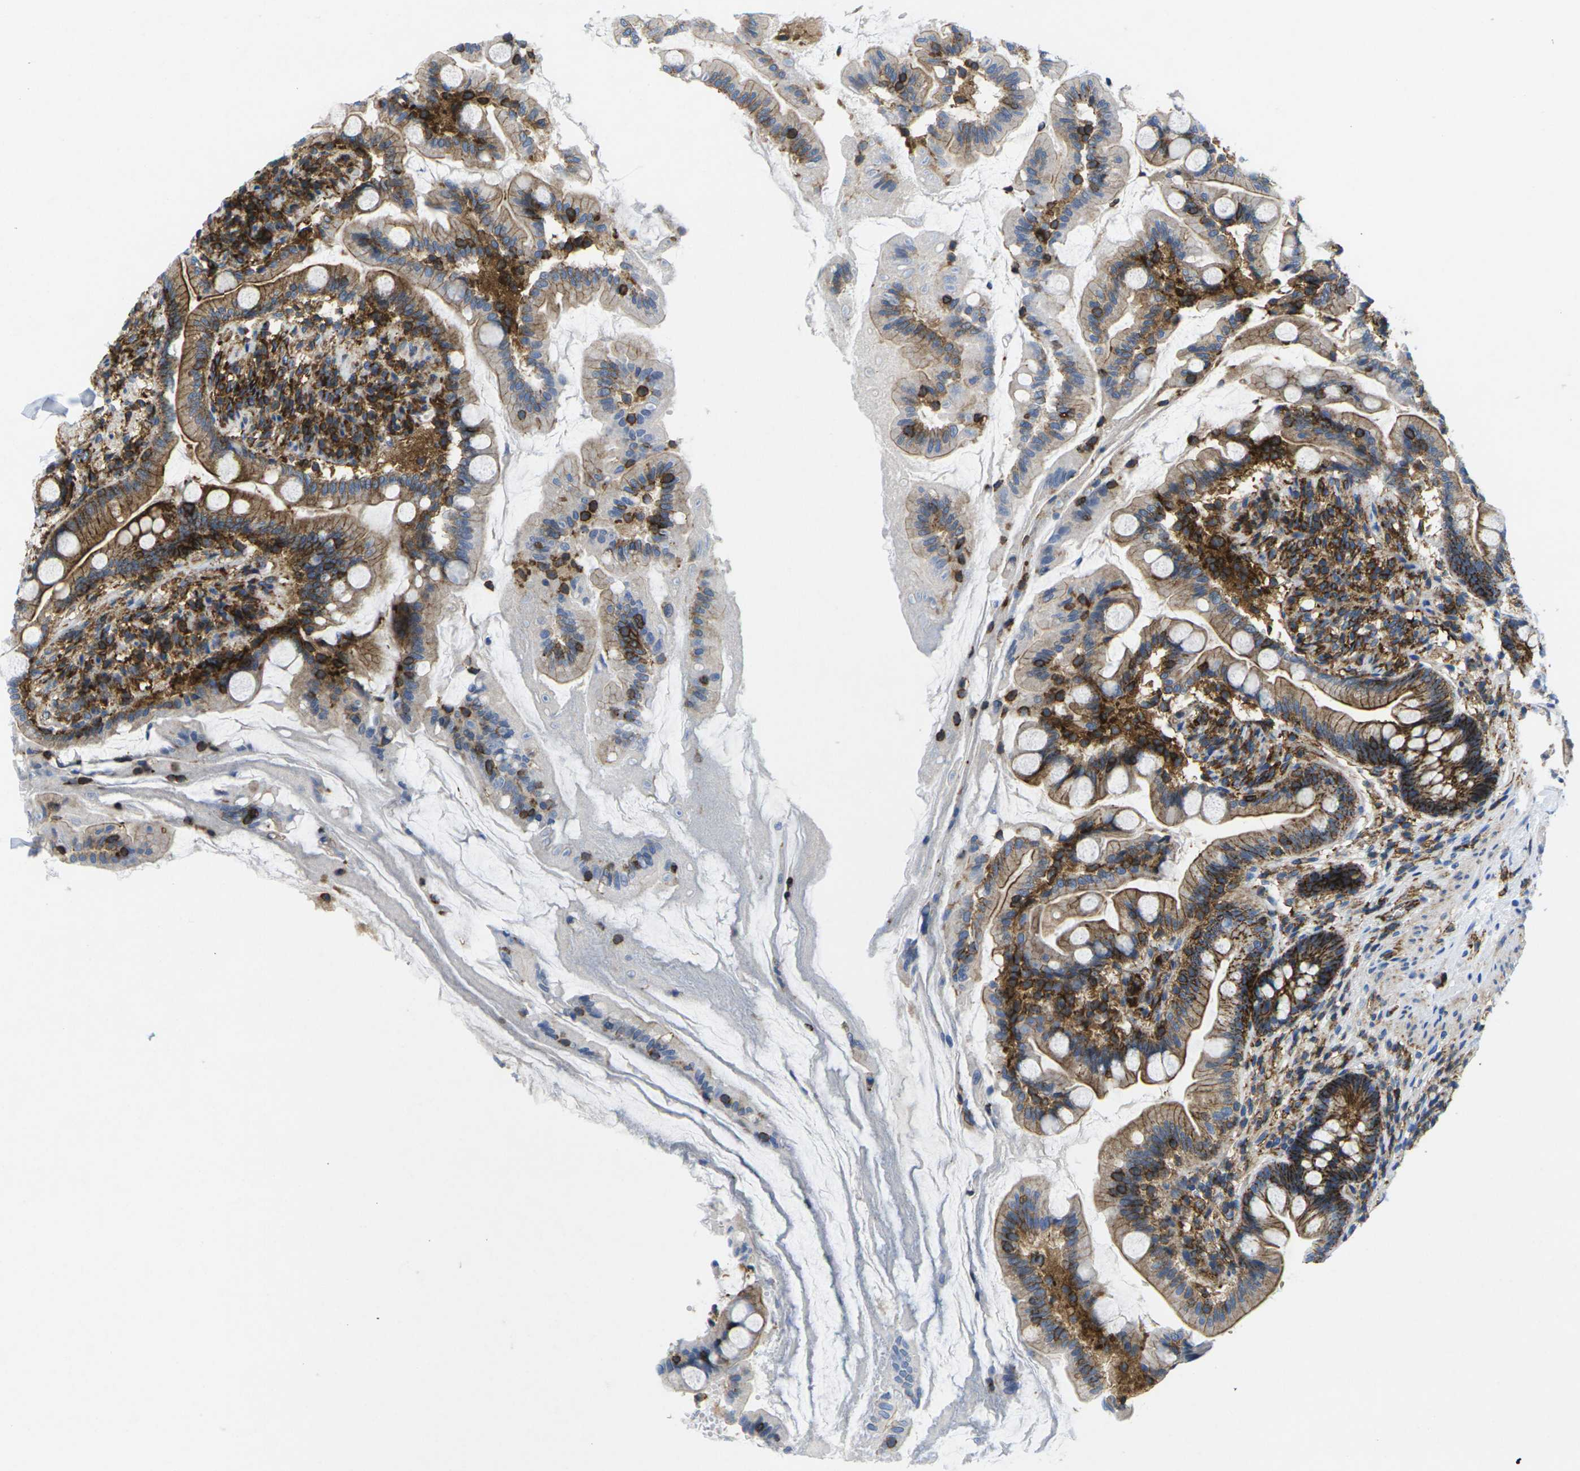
{"staining": {"intensity": "strong", "quantity": ">75%", "location": "cytoplasmic/membranous"}, "tissue": "small intestine", "cell_type": "Glandular cells", "image_type": "normal", "snomed": [{"axis": "morphology", "description": "Normal tissue, NOS"}, {"axis": "topography", "description": "Small intestine"}], "caption": "DAB immunohistochemical staining of unremarkable small intestine shows strong cytoplasmic/membranous protein positivity in about >75% of glandular cells. (DAB IHC, brown staining for protein, blue staining for nuclei).", "gene": "IQGAP1", "patient": {"sex": "female", "age": 56}}